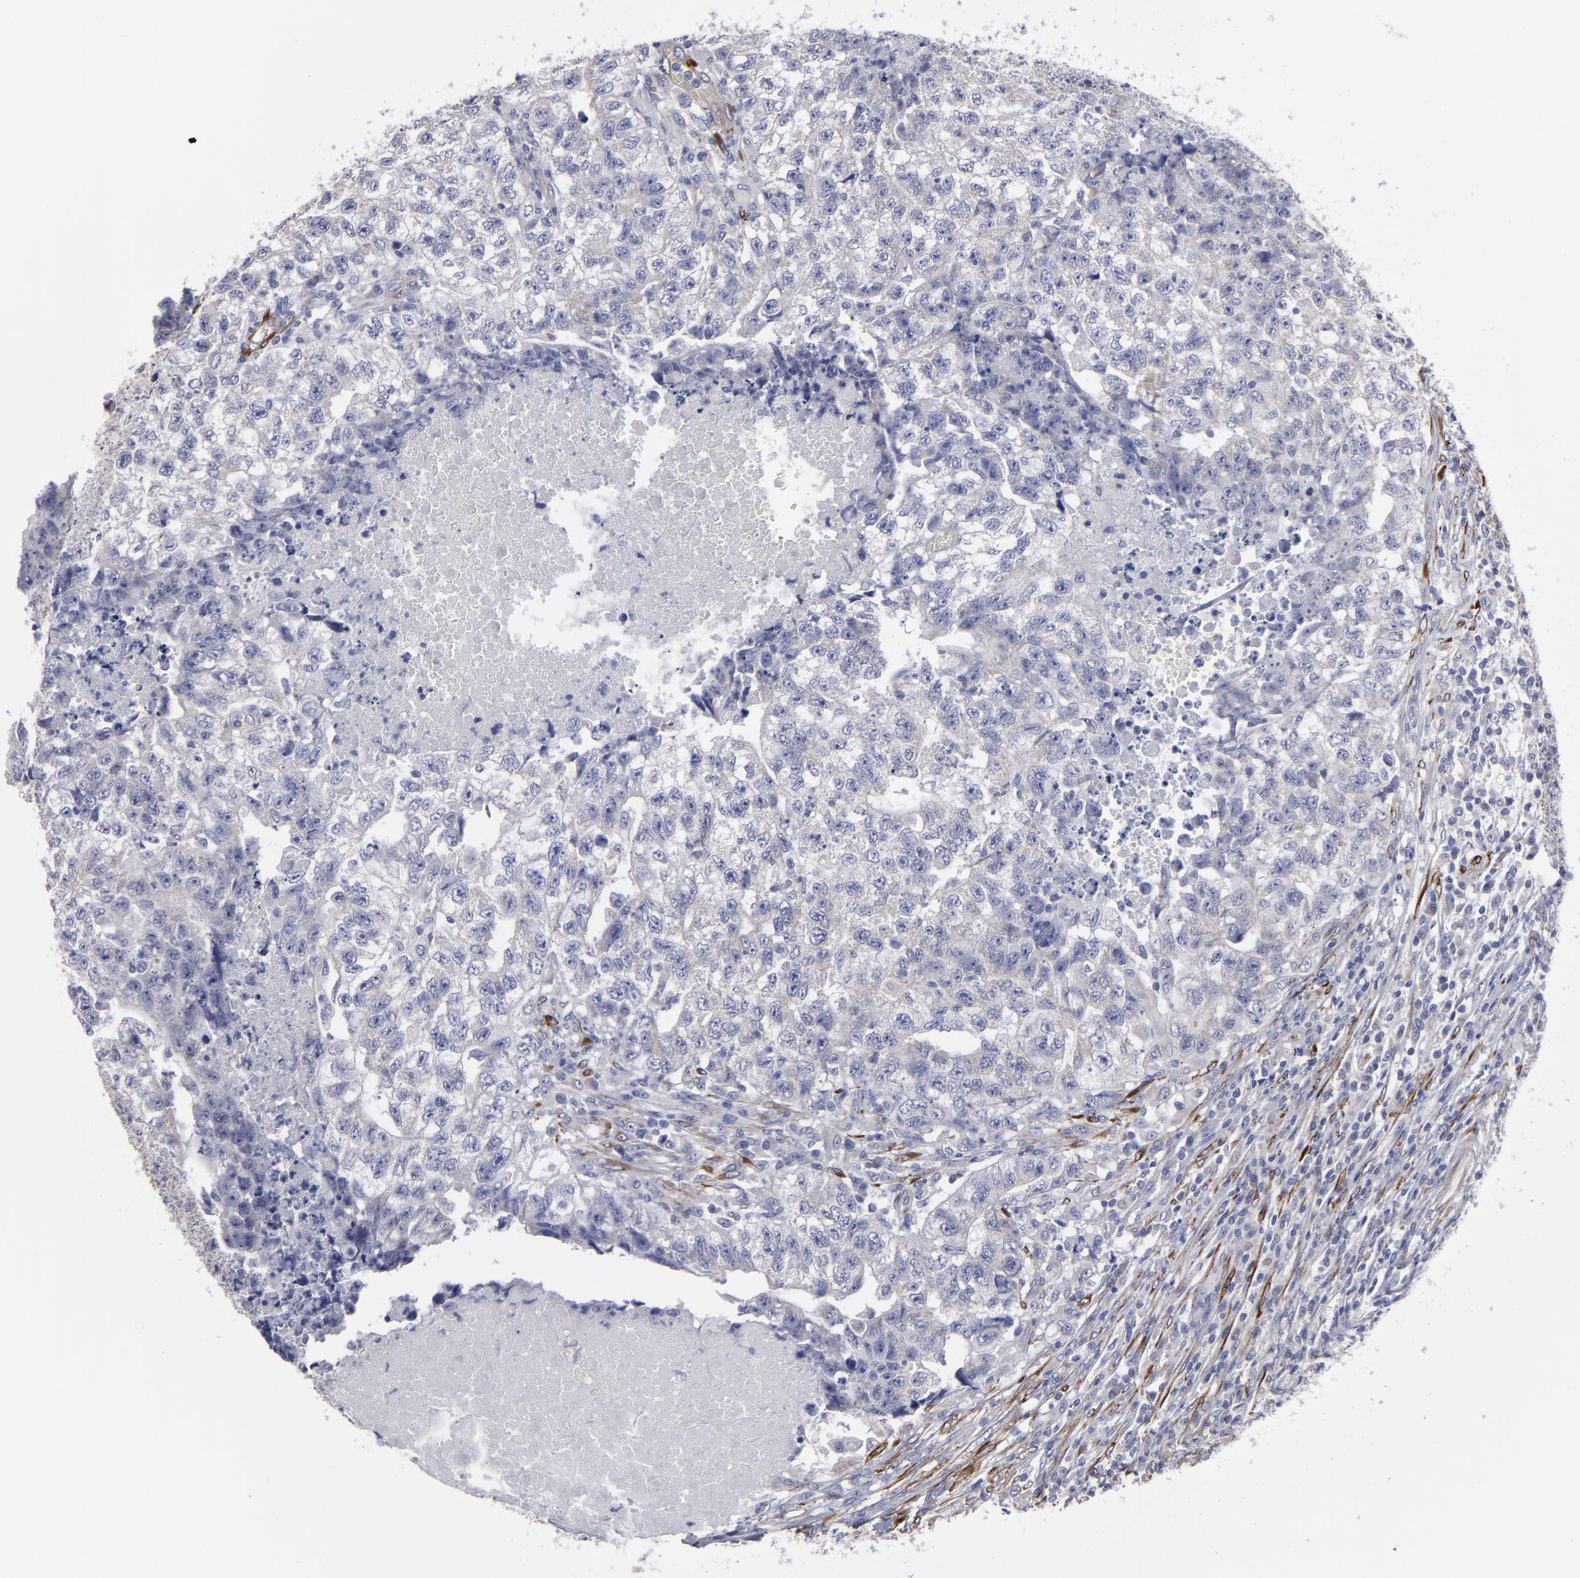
{"staining": {"intensity": "negative", "quantity": "none", "location": "none"}, "tissue": "testis cancer", "cell_type": "Tumor cells", "image_type": "cancer", "snomed": [{"axis": "morphology", "description": "Carcinoma, Embryonal, NOS"}, {"axis": "topography", "description": "Testis"}], "caption": "Micrograph shows no significant protein positivity in tumor cells of testis embryonal carcinoma.", "gene": "SLMAP", "patient": {"sex": "male", "age": 21}}